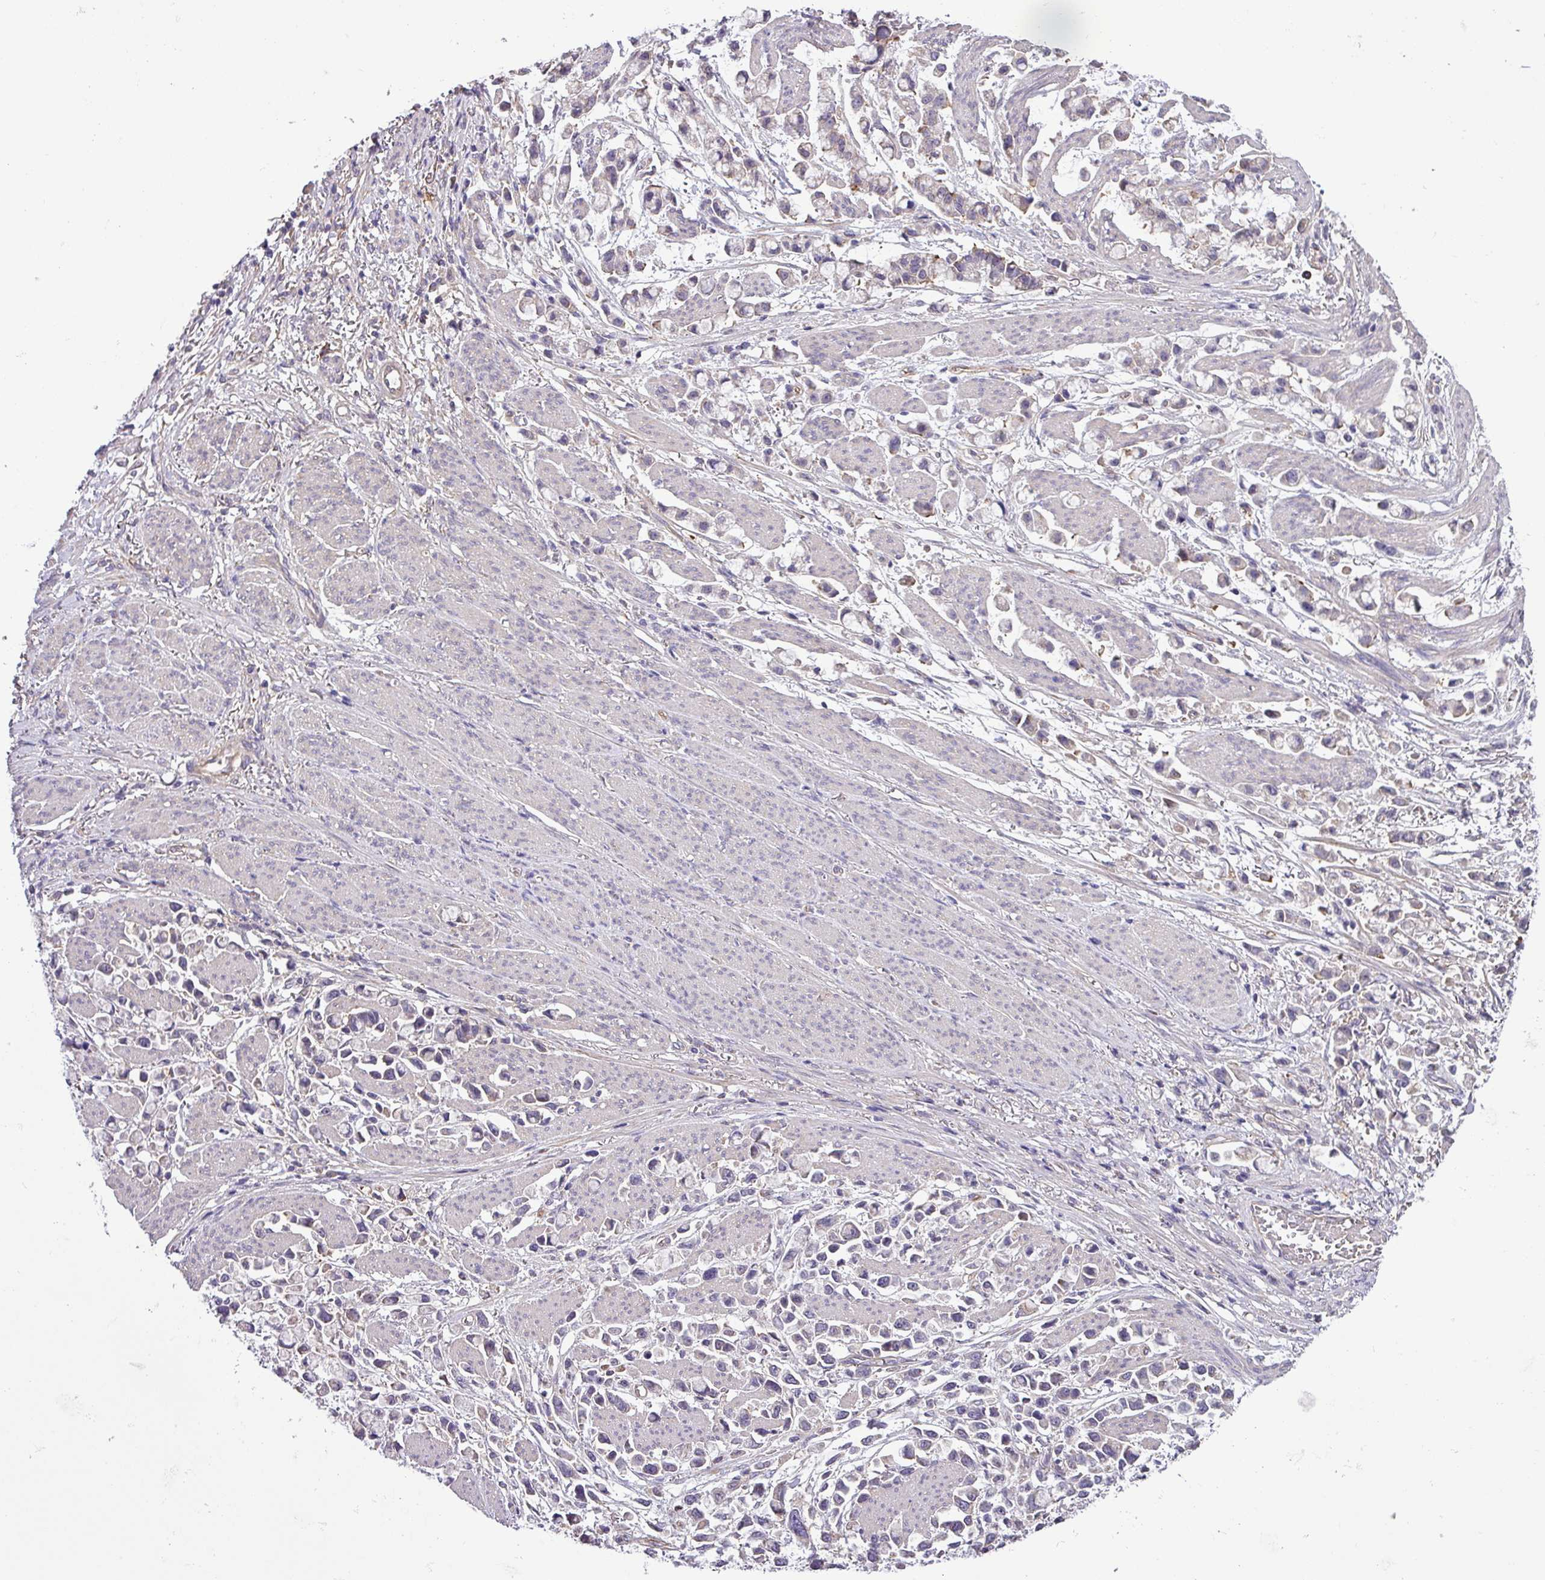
{"staining": {"intensity": "negative", "quantity": "none", "location": "none"}, "tissue": "stomach cancer", "cell_type": "Tumor cells", "image_type": "cancer", "snomed": [{"axis": "morphology", "description": "Adenocarcinoma, NOS"}, {"axis": "topography", "description": "Stomach"}], "caption": "Protein analysis of stomach cancer exhibits no significant staining in tumor cells.", "gene": "SLC23A2", "patient": {"sex": "female", "age": 81}}